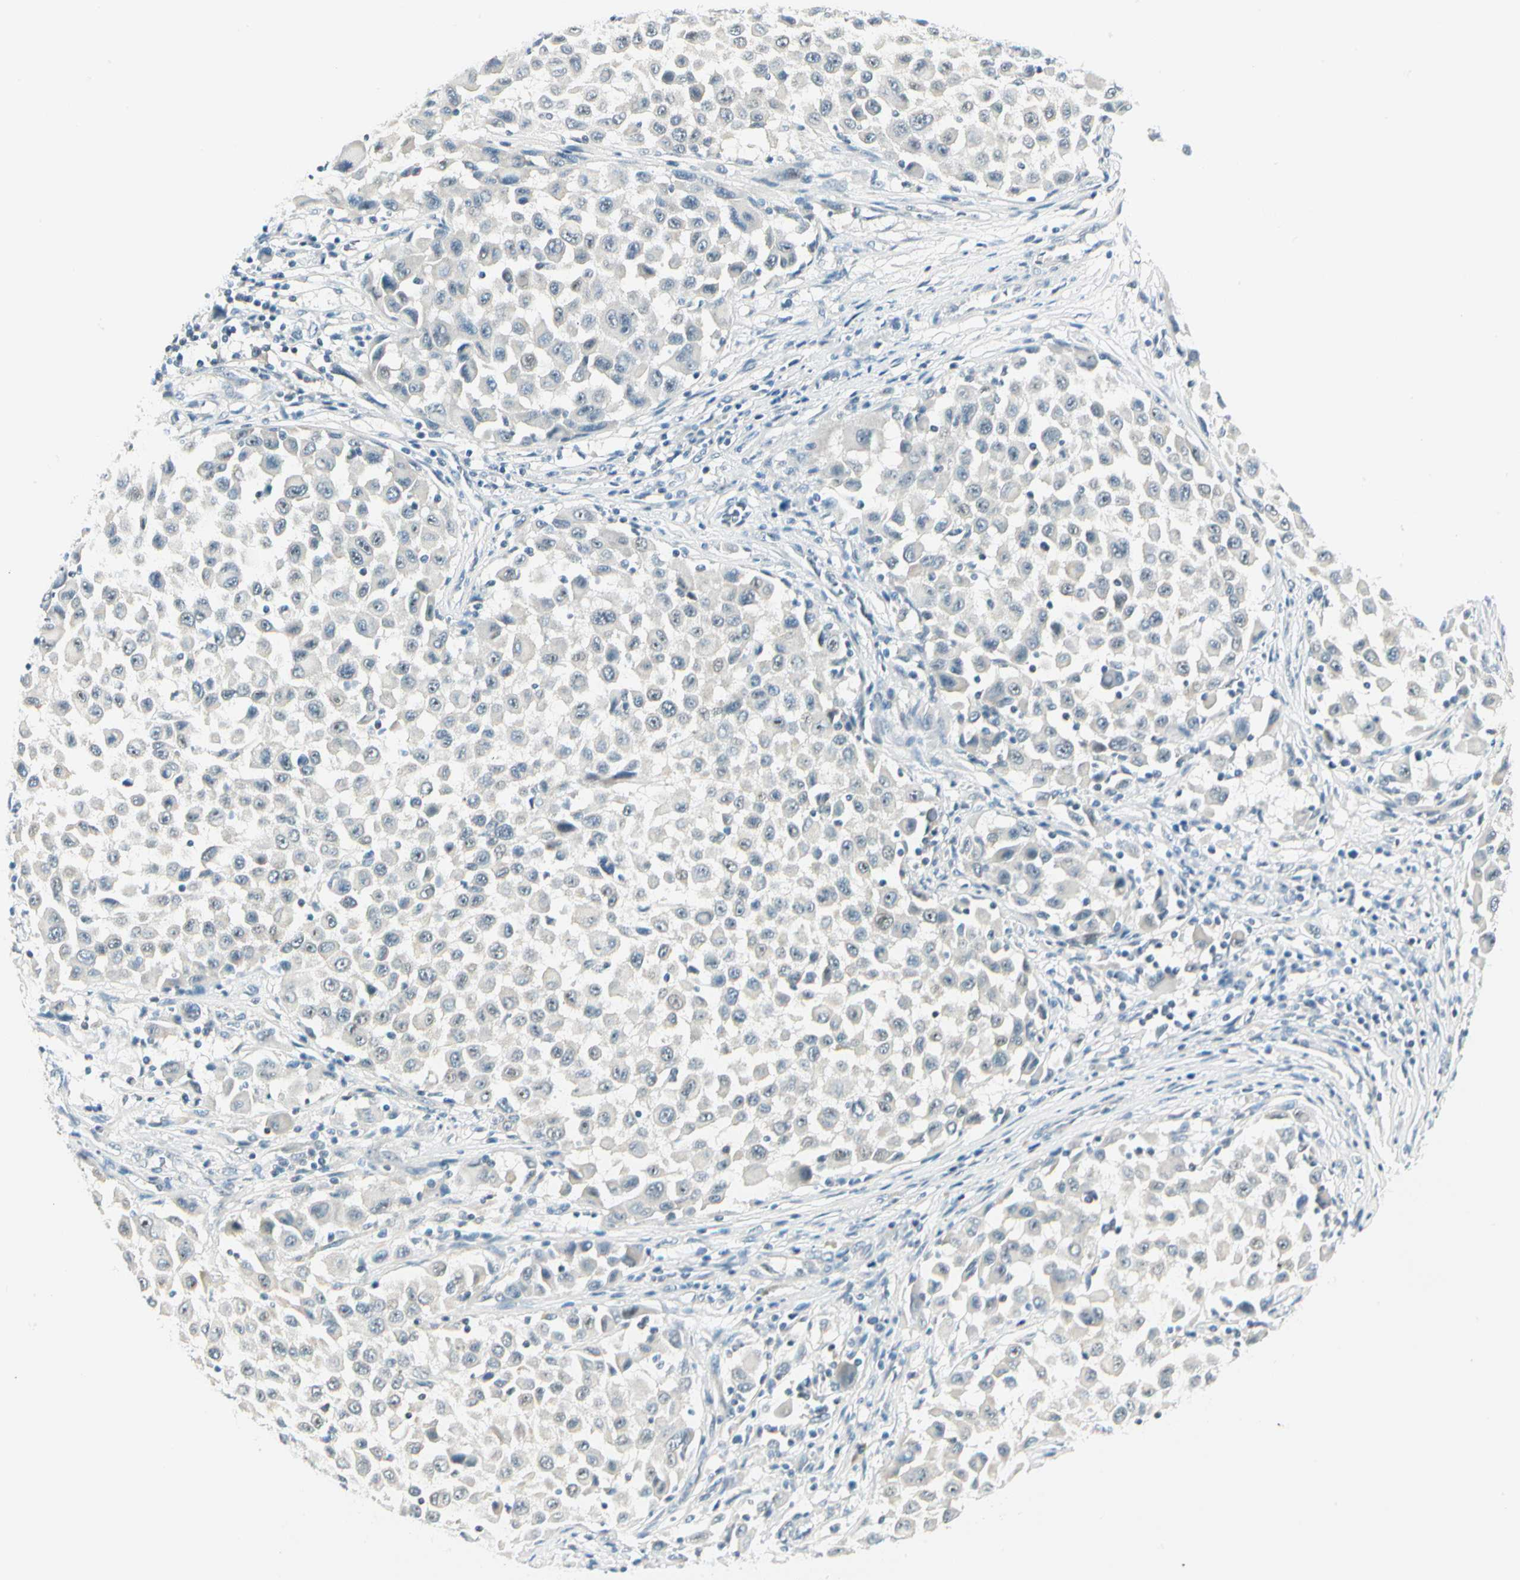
{"staining": {"intensity": "negative", "quantity": "none", "location": "none"}, "tissue": "melanoma", "cell_type": "Tumor cells", "image_type": "cancer", "snomed": [{"axis": "morphology", "description": "Malignant melanoma, Metastatic site"}, {"axis": "topography", "description": "Lymph node"}], "caption": "Tumor cells show no significant protein positivity in malignant melanoma (metastatic site). Brightfield microscopy of immunohistochemistry (IHC) stained with DAB (brown) and hematoxylin (blue), captured at high magnification.", "gene": "ZSCAN1", "patient": {"sex": "male", "age": 61}}